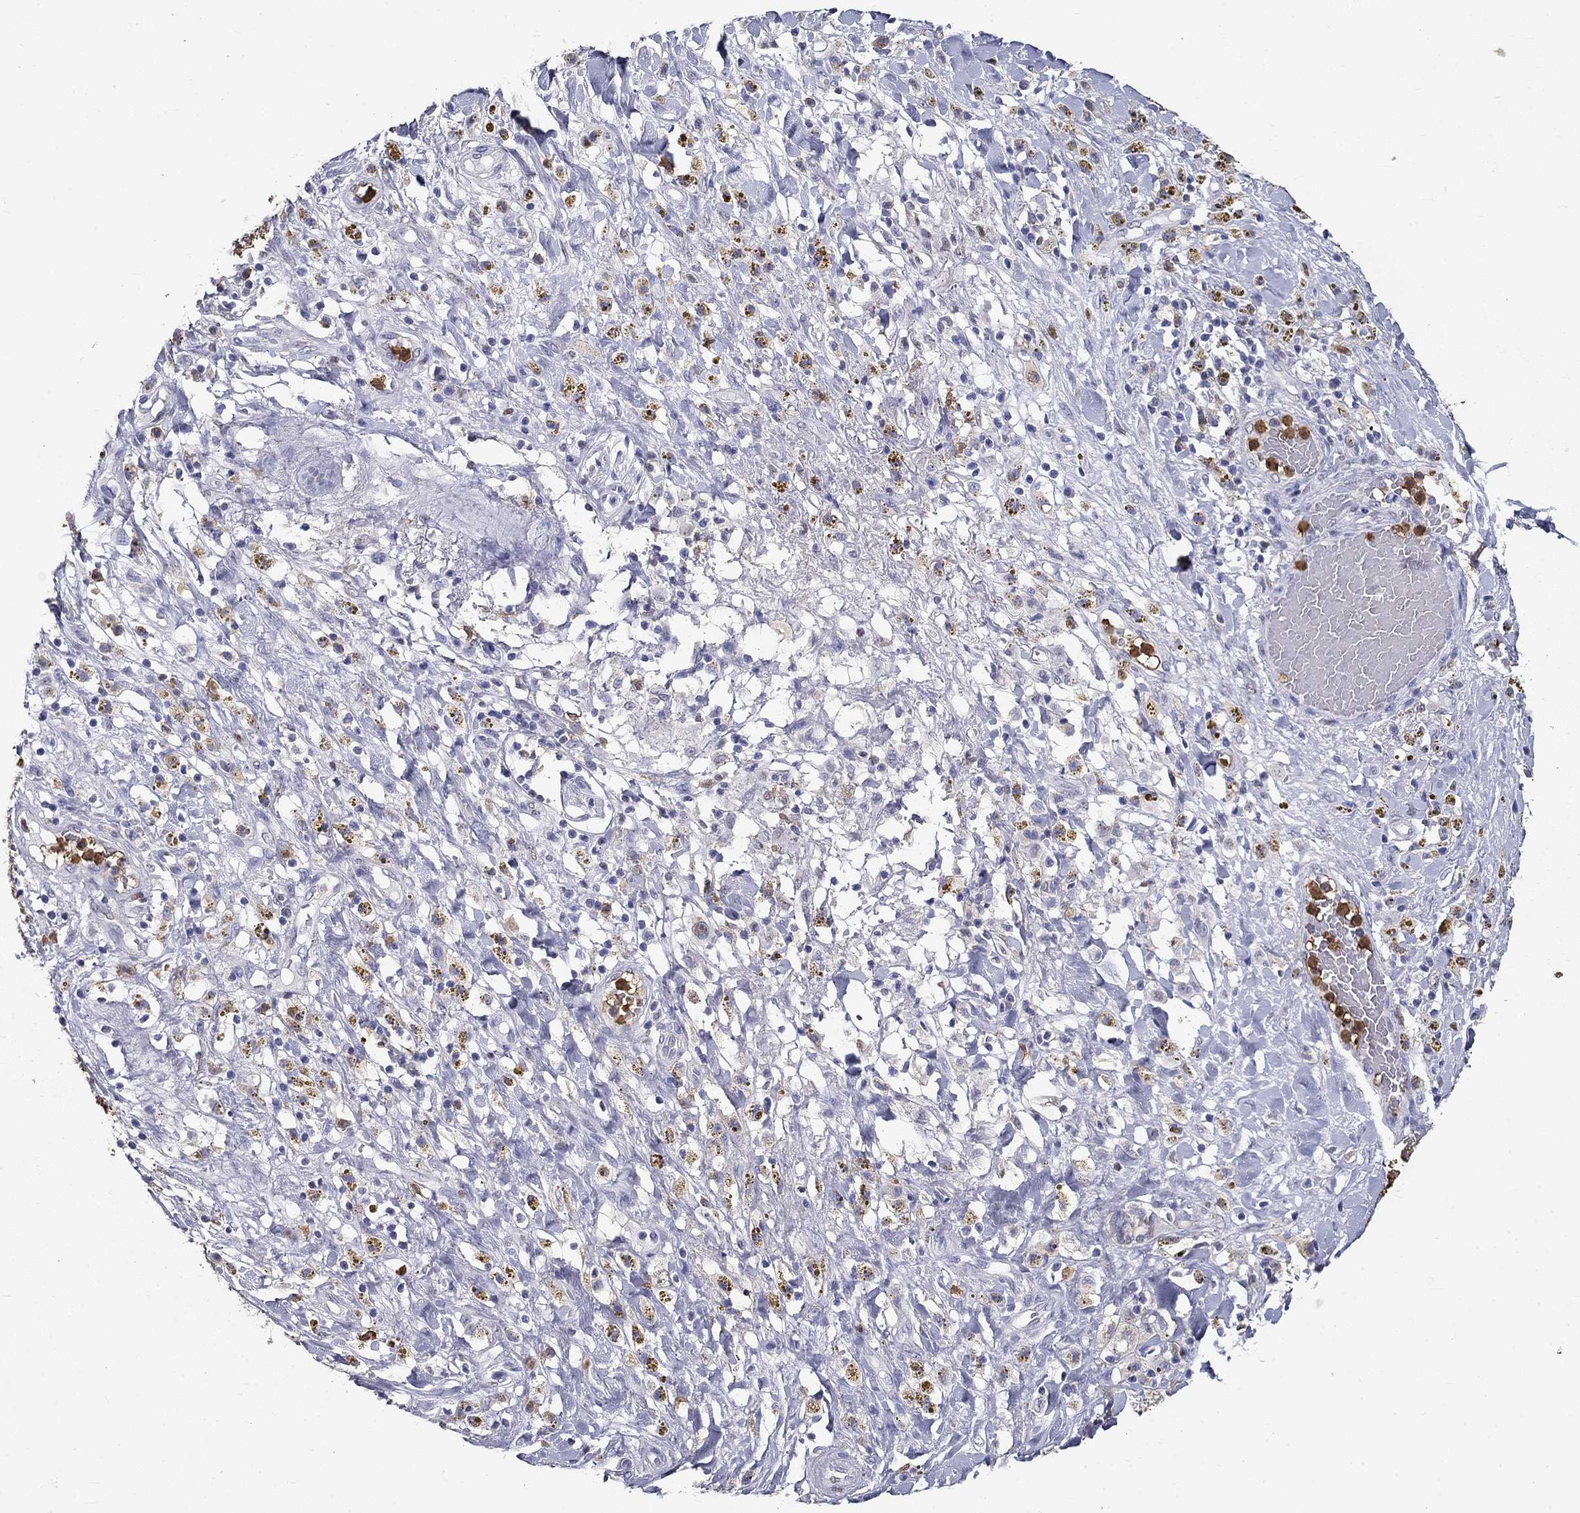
{"staining": {"intensity": "negative", "quantity": "none", "location": "none"}, "tissue": "melanoma", "cell_type": "Tumor cells", "image_type": "cancer", "snomed": [{"axis": "morphology", "description": "Malignant melanoma, NOS"}, {"axis": "topography", "description": "Skin"}], "caption": "Immunohistochemistry micrograph of neoplastic tissue: human malignant melanoma stained with DAB (3,3'-diaminobenzidine) exhibits no significant protein positivity in tumor cells.", "gene": "IGSF8", "patient": {"sex": "female", "age": 91}}